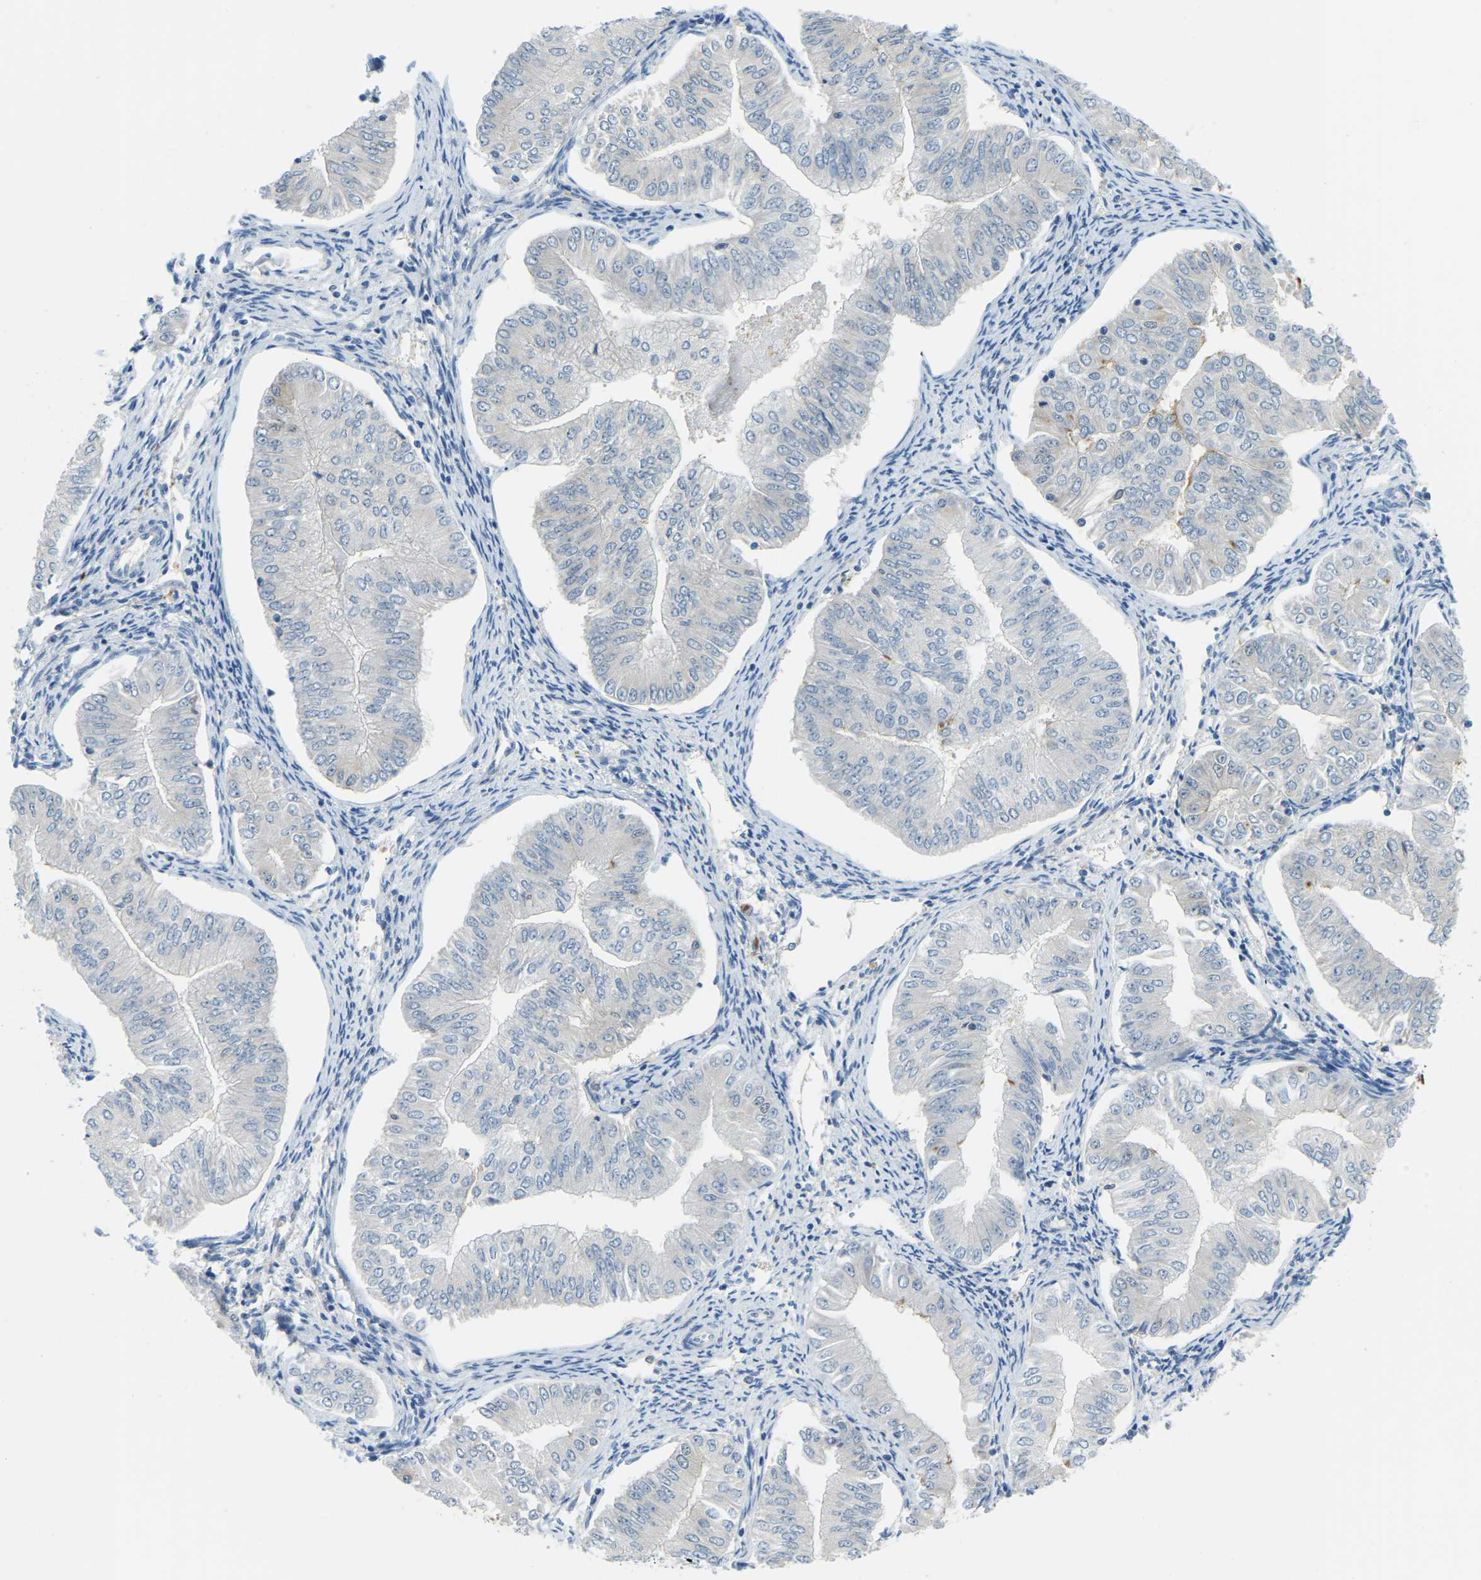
{"staining": {"intensity": "negative", "quantity": "none", "location": "none"}, "tissue": "endometrial cancer", "cell_type": "Tumor cells", "image_type": "cancer", "snomed": [{"axis": "morphology", "description": "Normal tissue, NOS"}, {"axis": "morphology", "description": "Adenocarcinoma, NOS"}, {"axis": "topography", "description": "Endometrium"}], "caption": "This photomicrograph is of endometrial adenocarcinoma stained with immunohistochemistry (IHC) to label a protein in brown with the nuclei are counter-stained blue. There is no staining in tumor cells. (Stains: DAB (3,3'-diaminobenzidine) immunohistochemistry with hematoxylin counter stain, Microscopy: brightfield microscopy at high magnification).", "gene": "NME8", "patient": {"sex": "female", "age": 53}}